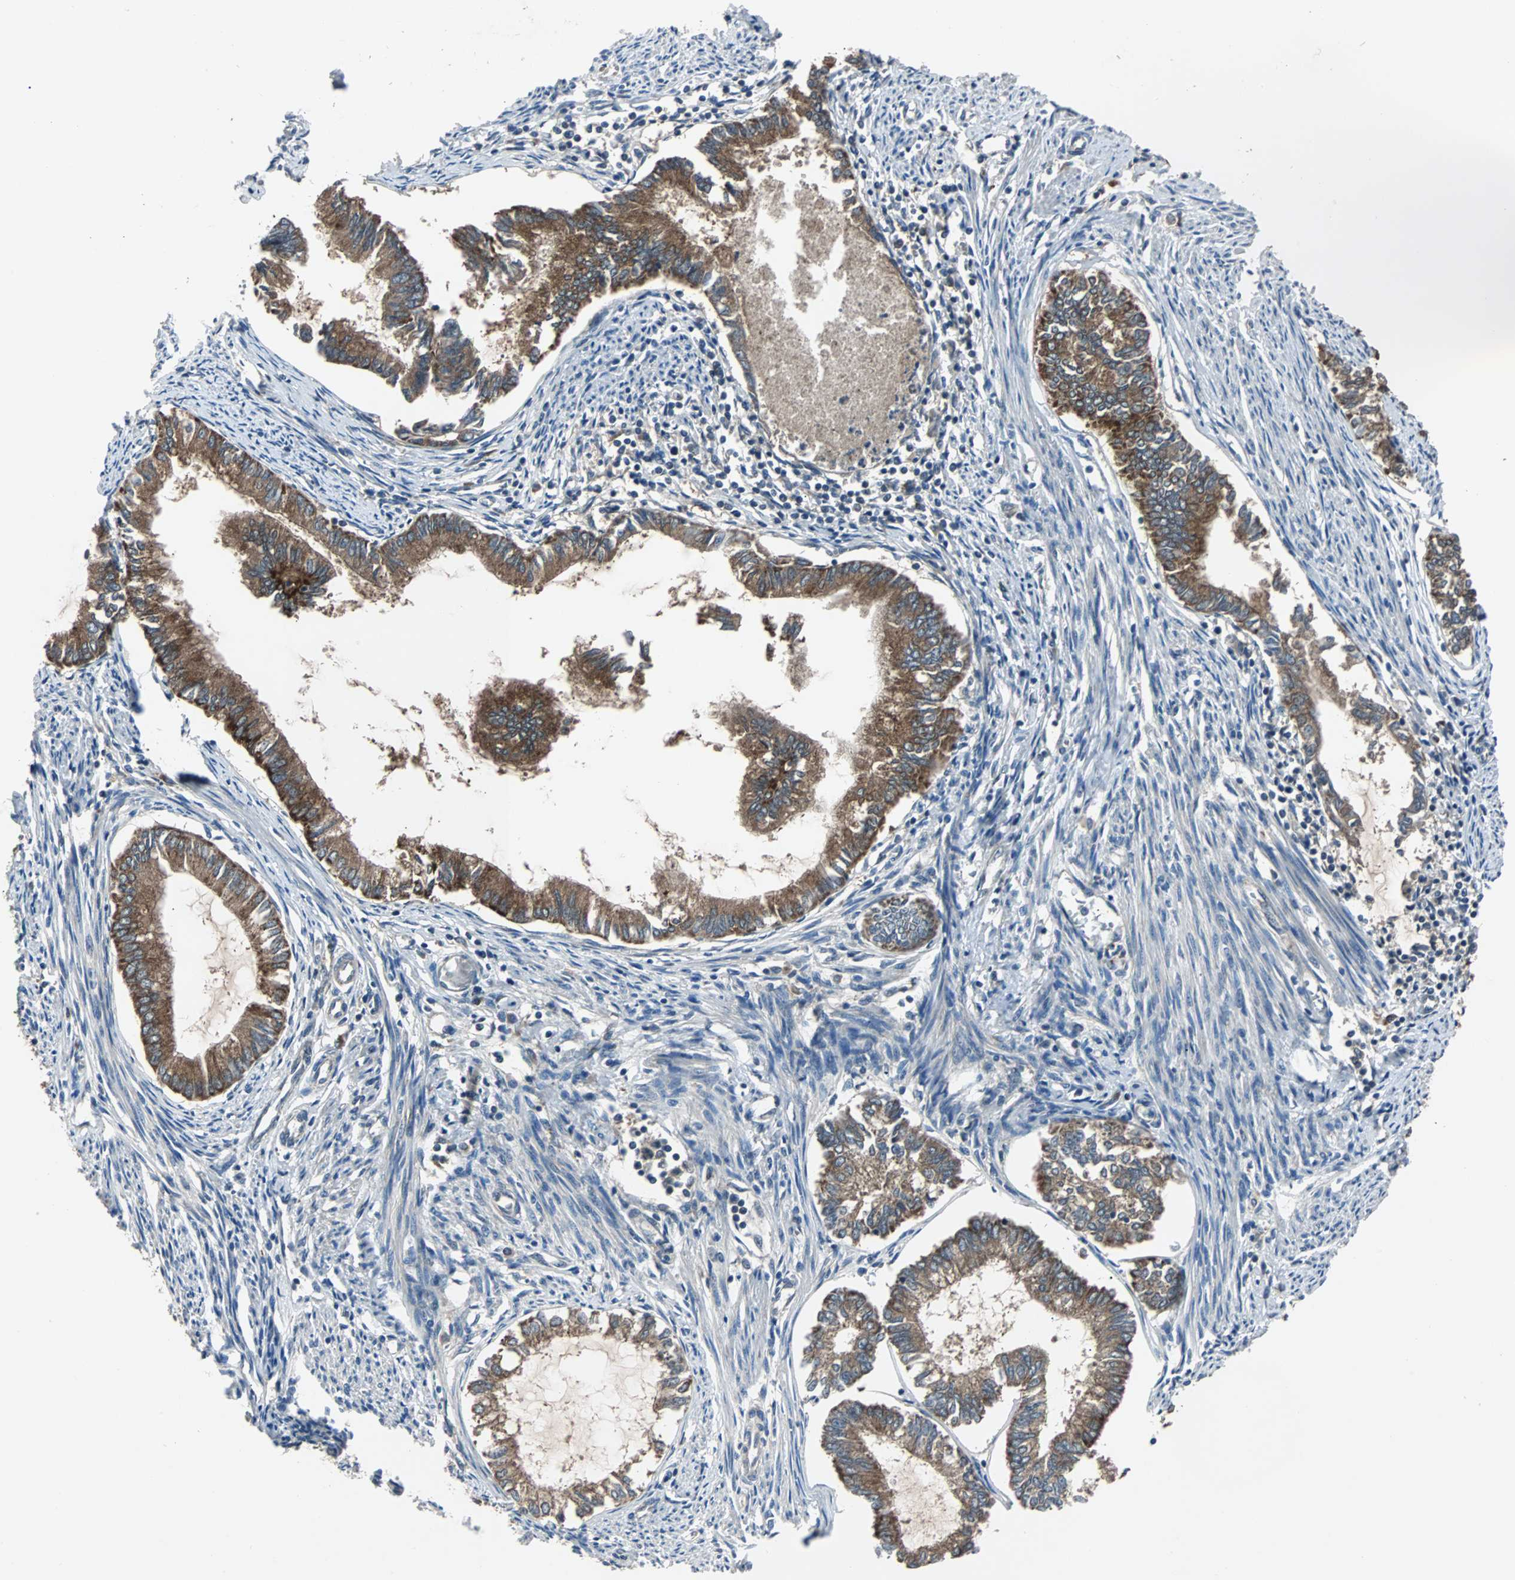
{"staining": {"intensity": "moderate", "quantity": ">75%", "location": "cytoplasmic/membranous"}, "tissue": "endometrial cancer", "cell_type": "Tumor cells", "image_type": "cancer", "snomed": [{"axis": "morphology", "description": "Adenocarcinoma, NOS"}, {"axis": "topography", "description": "Endometrium"}], "caption": "About >75% of tumor cells in human endometrial adenocarcinoma show moderate cytoplasmic/membranous protein positivity as visualized by brown immunohistochemical staining.", "gene": "ARF1", "patient": {"sex": "female", "age": 86}}